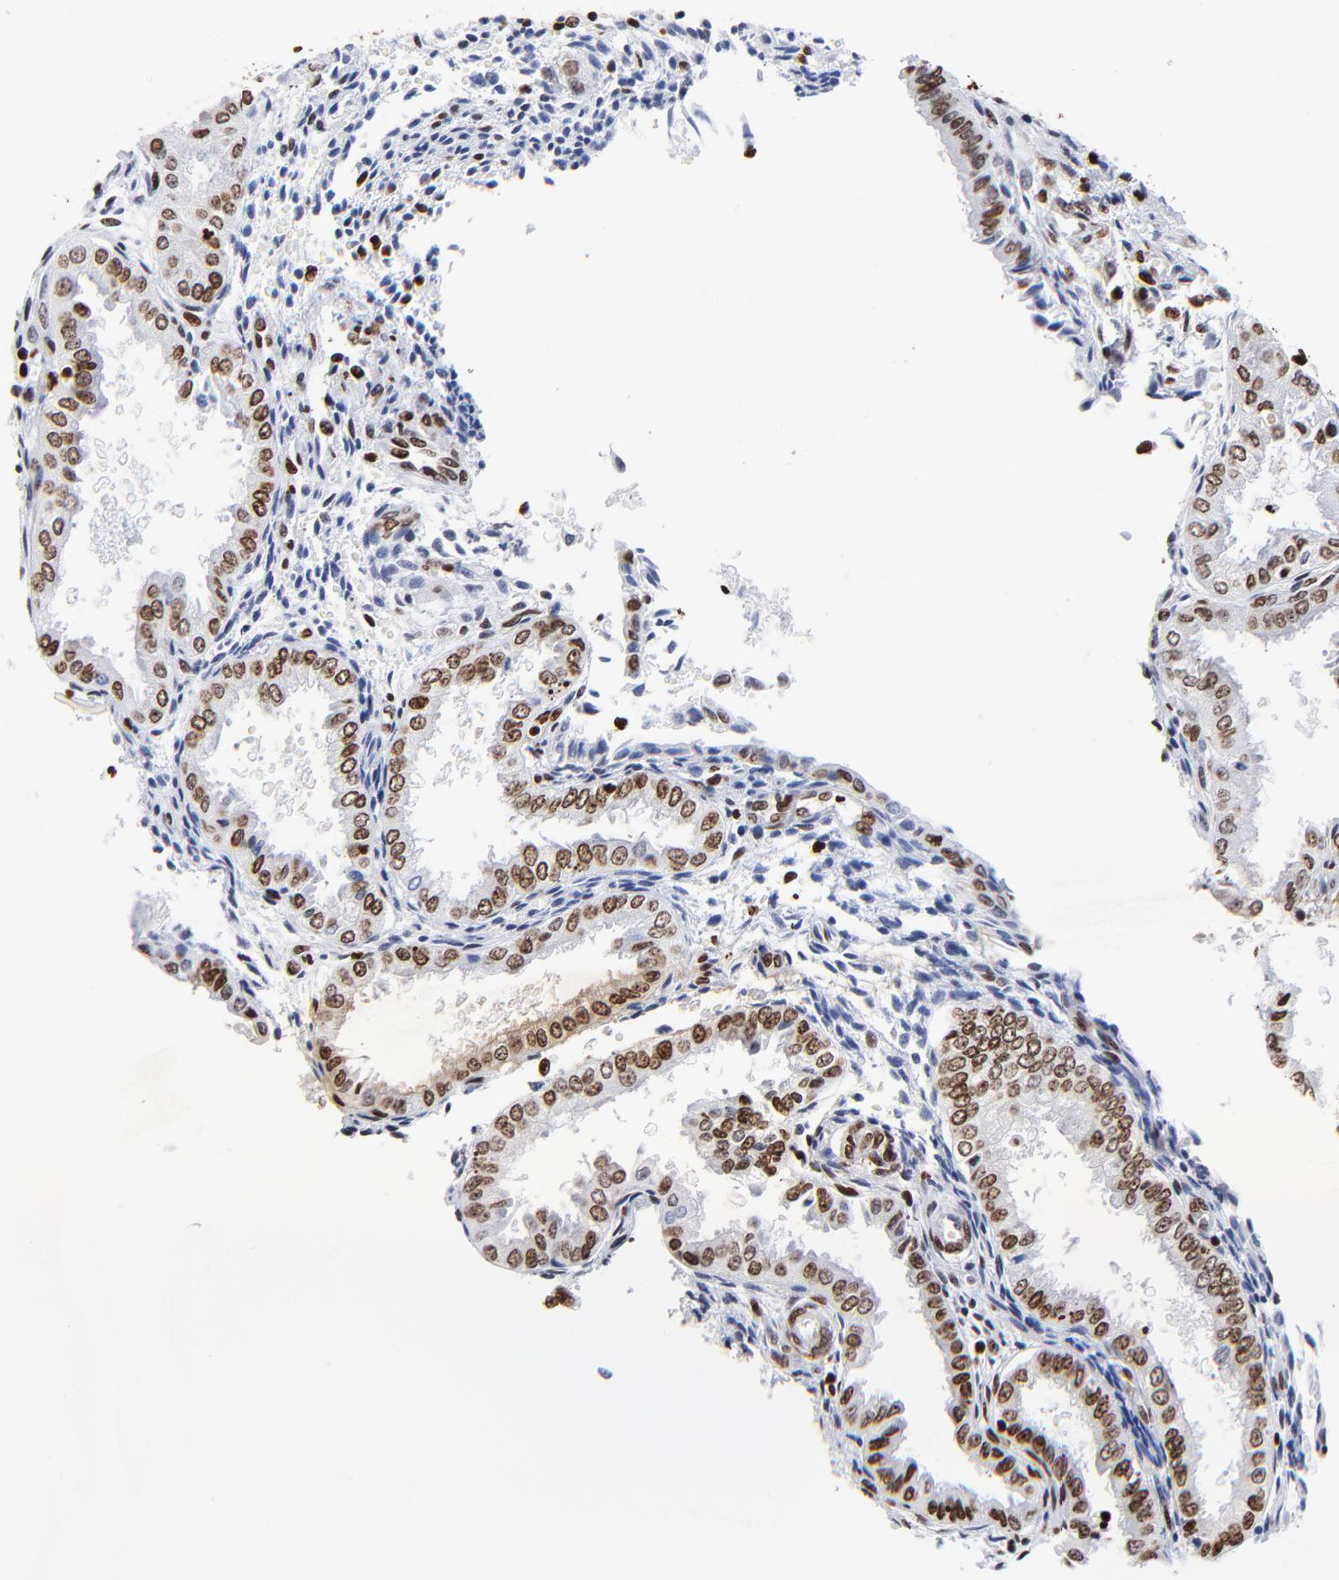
{"staining": {"intensity": "strong", "quantity": ">75%", "location": "nuclear"}, "tissue": "endometrium", "cell_type": "Cells in endometrial stroma", "image_type": "normal", "snomed": [{"axis": "morphology", "description": "Normal tissue, NOS"}, {"axis": "topography", "description": "Endometrium"}], "caption": "Endometrium stained for a protein (brown) exhibits strong nuclear positive staining in approximately >75% of cells in endometrial stroma.", "gene": "FBH1", "patient": {"sex": "female", "age": 33}}